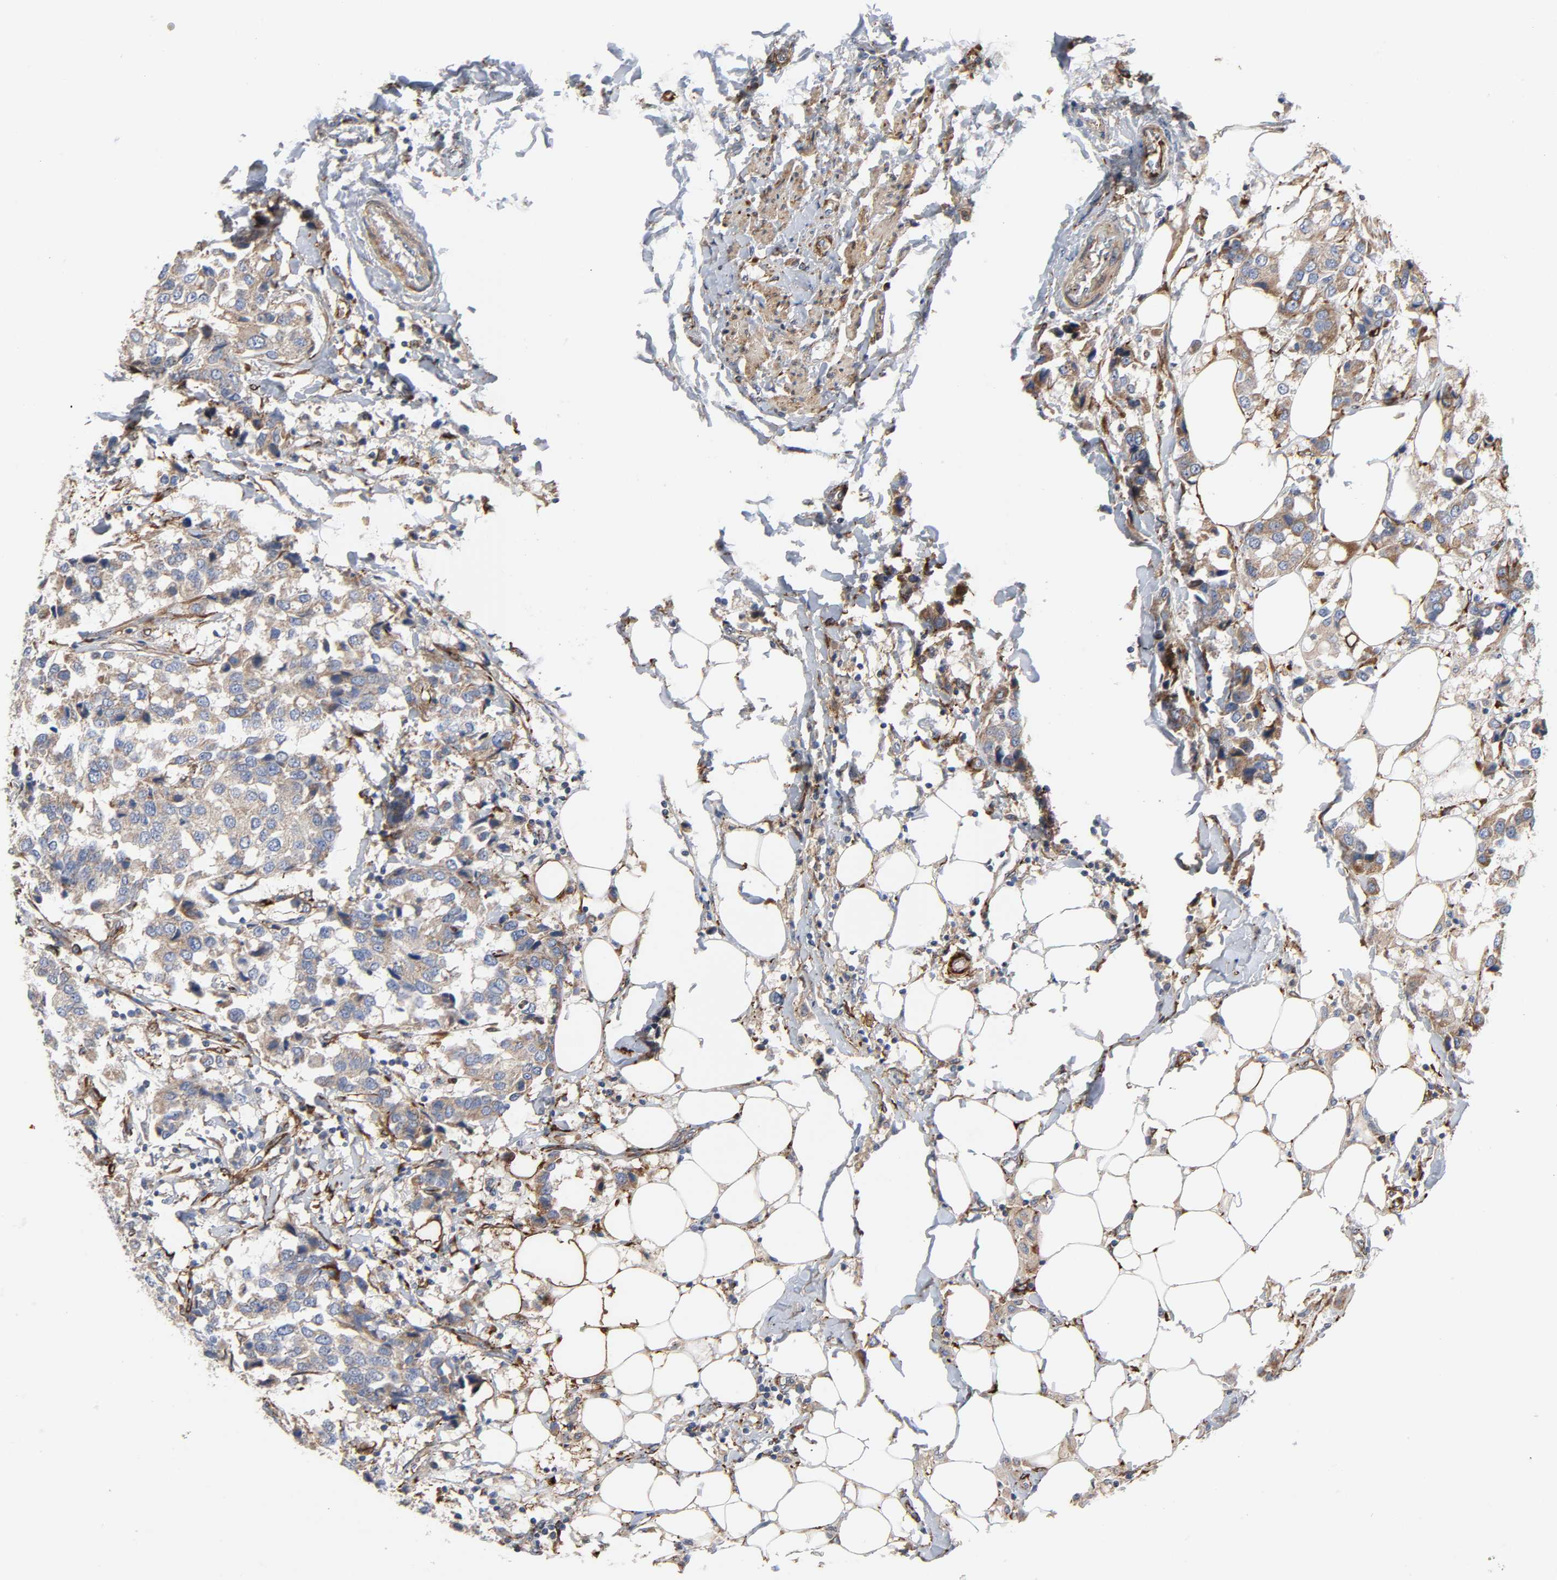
{"staining": {"intensity": "weak", "quantity": ">75%", "location": "cytoplasmic/membranous"}, "tissue": "breast cancer", "cell_type": "Tumor cells", "image_type": "cancer", "snomed": [{"axis": "morphology", "description": "Duct carcinoma"}, {"axis": "topography", "description": "Breast"}], "caption": "This image demonstrates IHC staining of human intraductal carcinoma (breast), with low weak cytoplasmic/membranous expression in about >75% of tumor cells.", "gene": "ARHGAP1", "patient": {"sex": "female", "age": 80}}